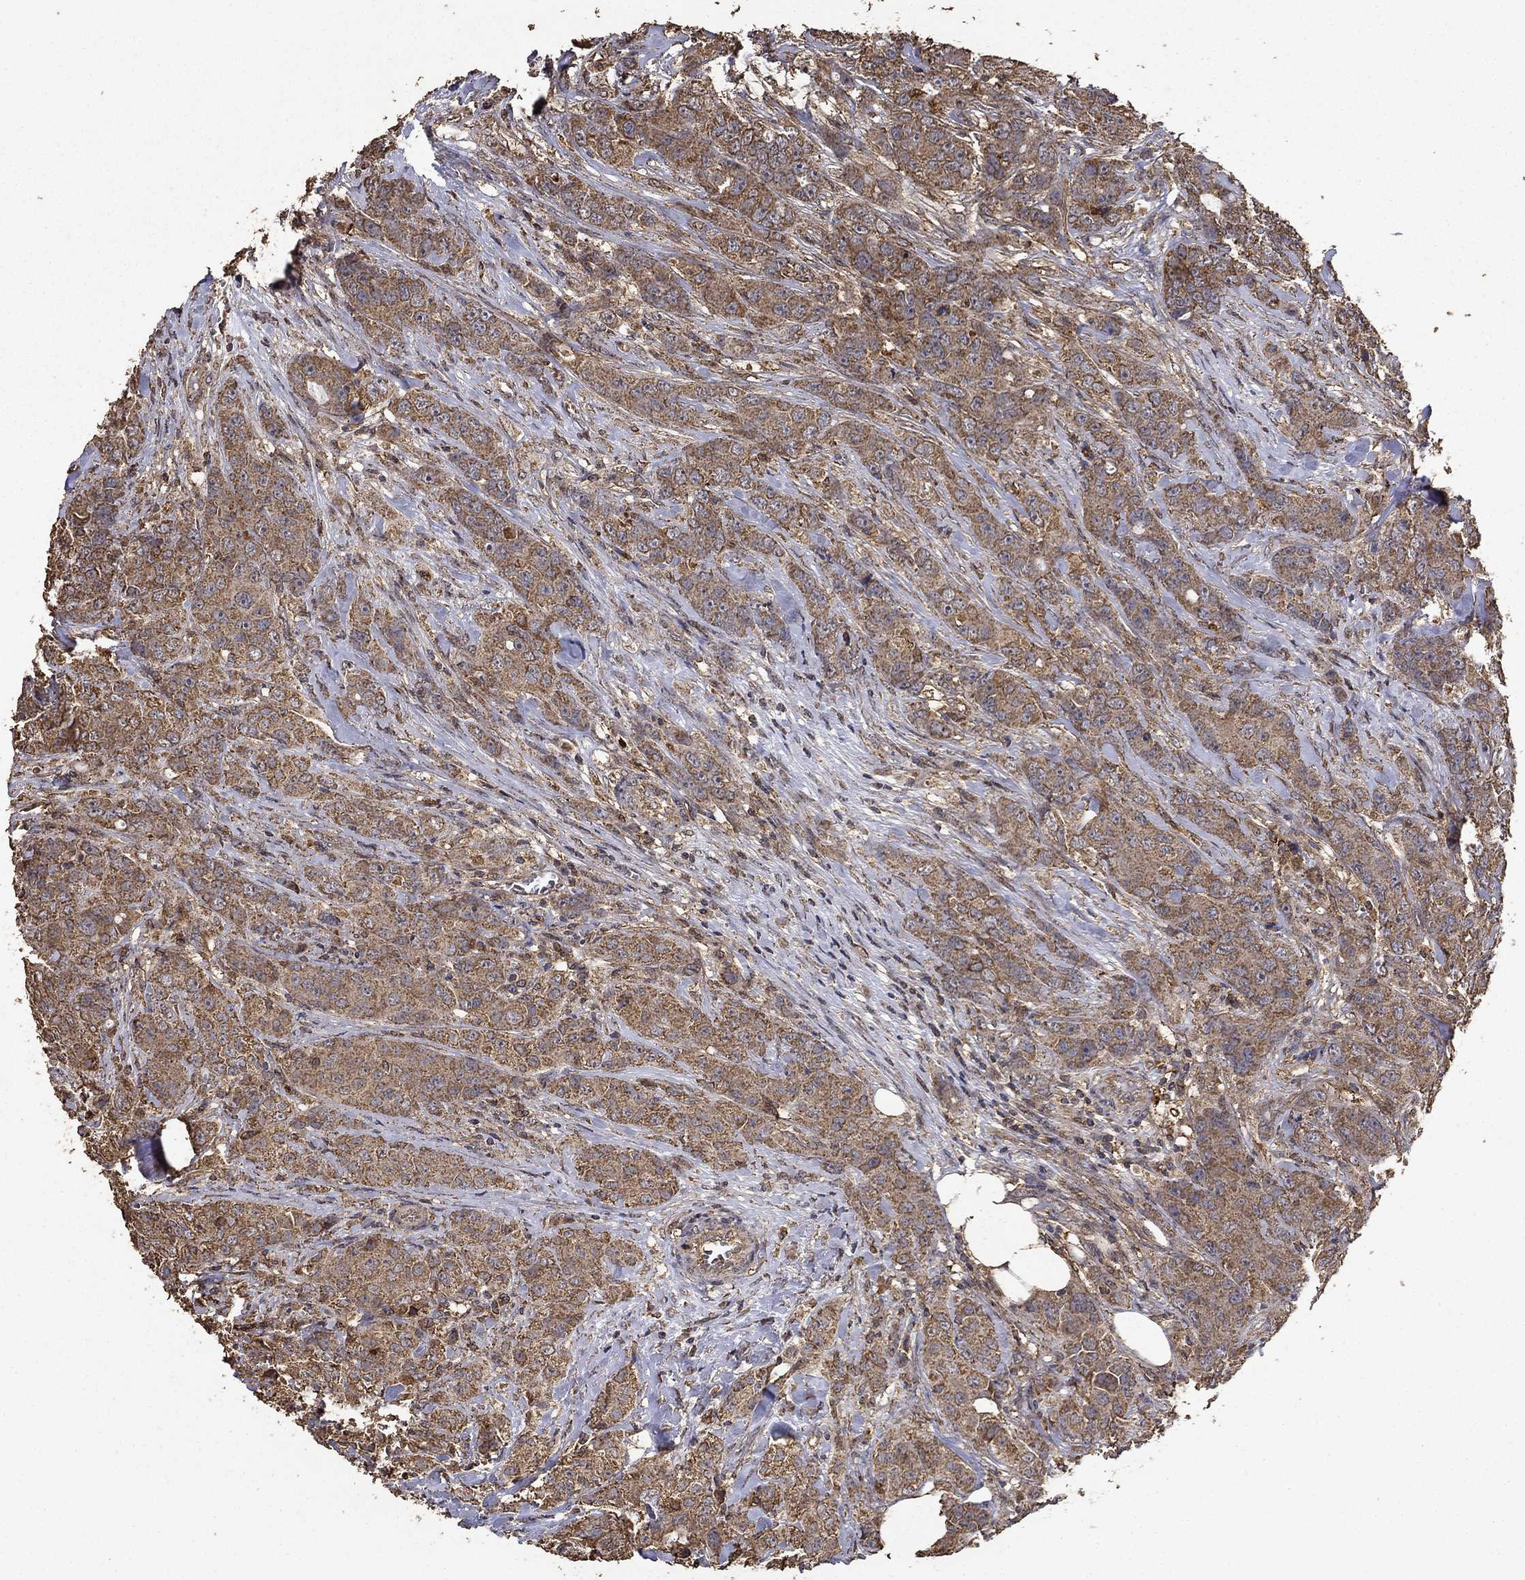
{"staining": {"intensity": "moderate", "quantity": ">75%", "location": "cytoplasmic/membranous"}, "tissue": "breast cancer", "cell_type": "Tumor cells", "image_type": "cancer", "snomed": [{"axis": "morphology", "description": "Duct carcinoma"}, {"axis": "topography", "description": "Breast"}], "caption": "Protein staining by IHC displays moderate cytoplasmic/membranous staining in approximately >75% of tumor cells in breast cancer (invasive ductal carcinoma).", "gene": "IFRD1", "patient": {"sex": "female", "age": 43}}